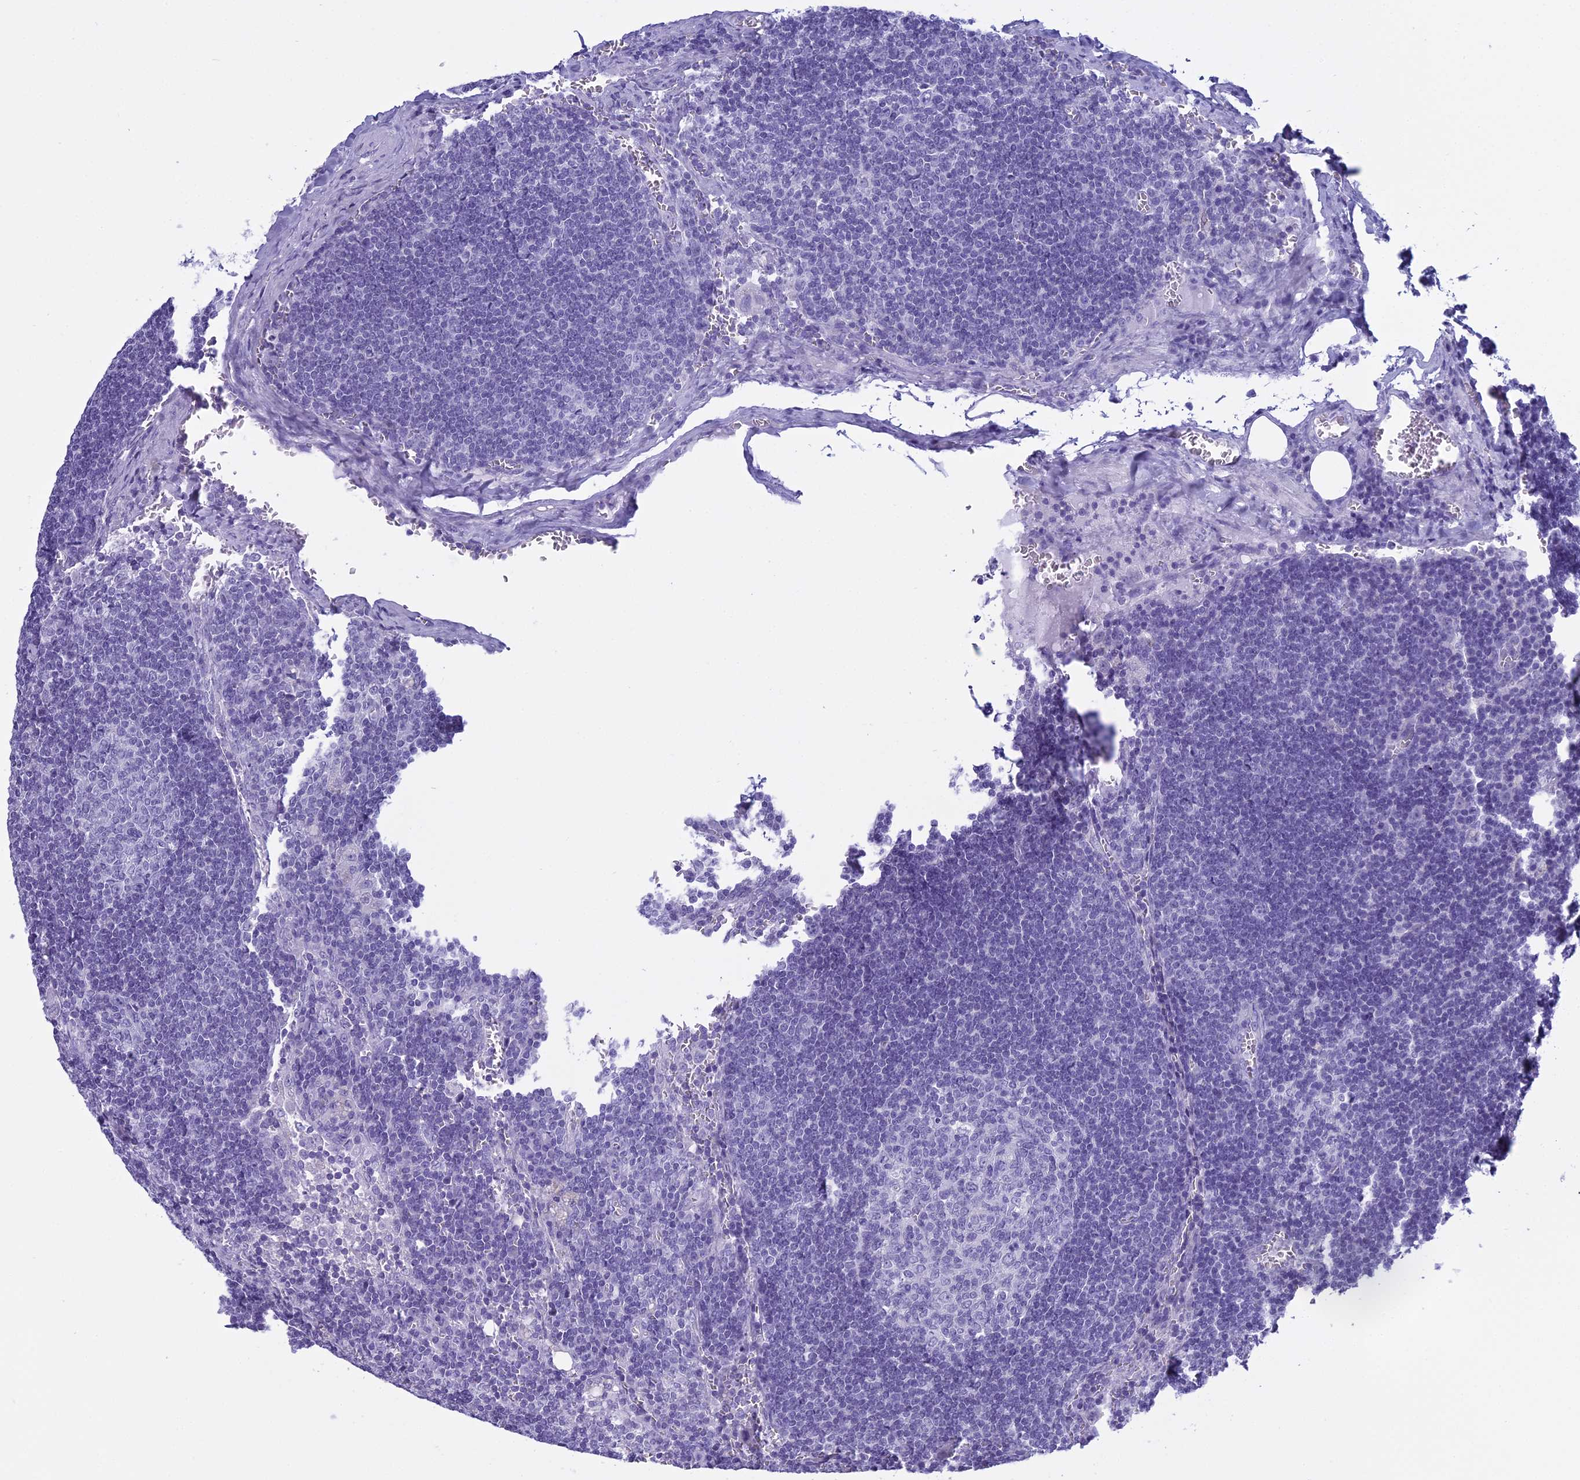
{"staining": {"intensity": "negative", "quantity": "none", "location": "none"}, "tissue": "lymph node", "cell_type": "Germinal center cells", "image_type": "normal", "snomed": [{"axis": "morphology", "description": "Normal tissue, NOS"}, {"axis": "topography", "description": "Lymph node"}], "caption": "DAB (3,3'-diaminobenzidine) immunohistochemical staining of normal human lymph node displays no significant positivity in germinal center cells.", "gene": "MAP6", "patient": {"sex": "female", "age": 73}}